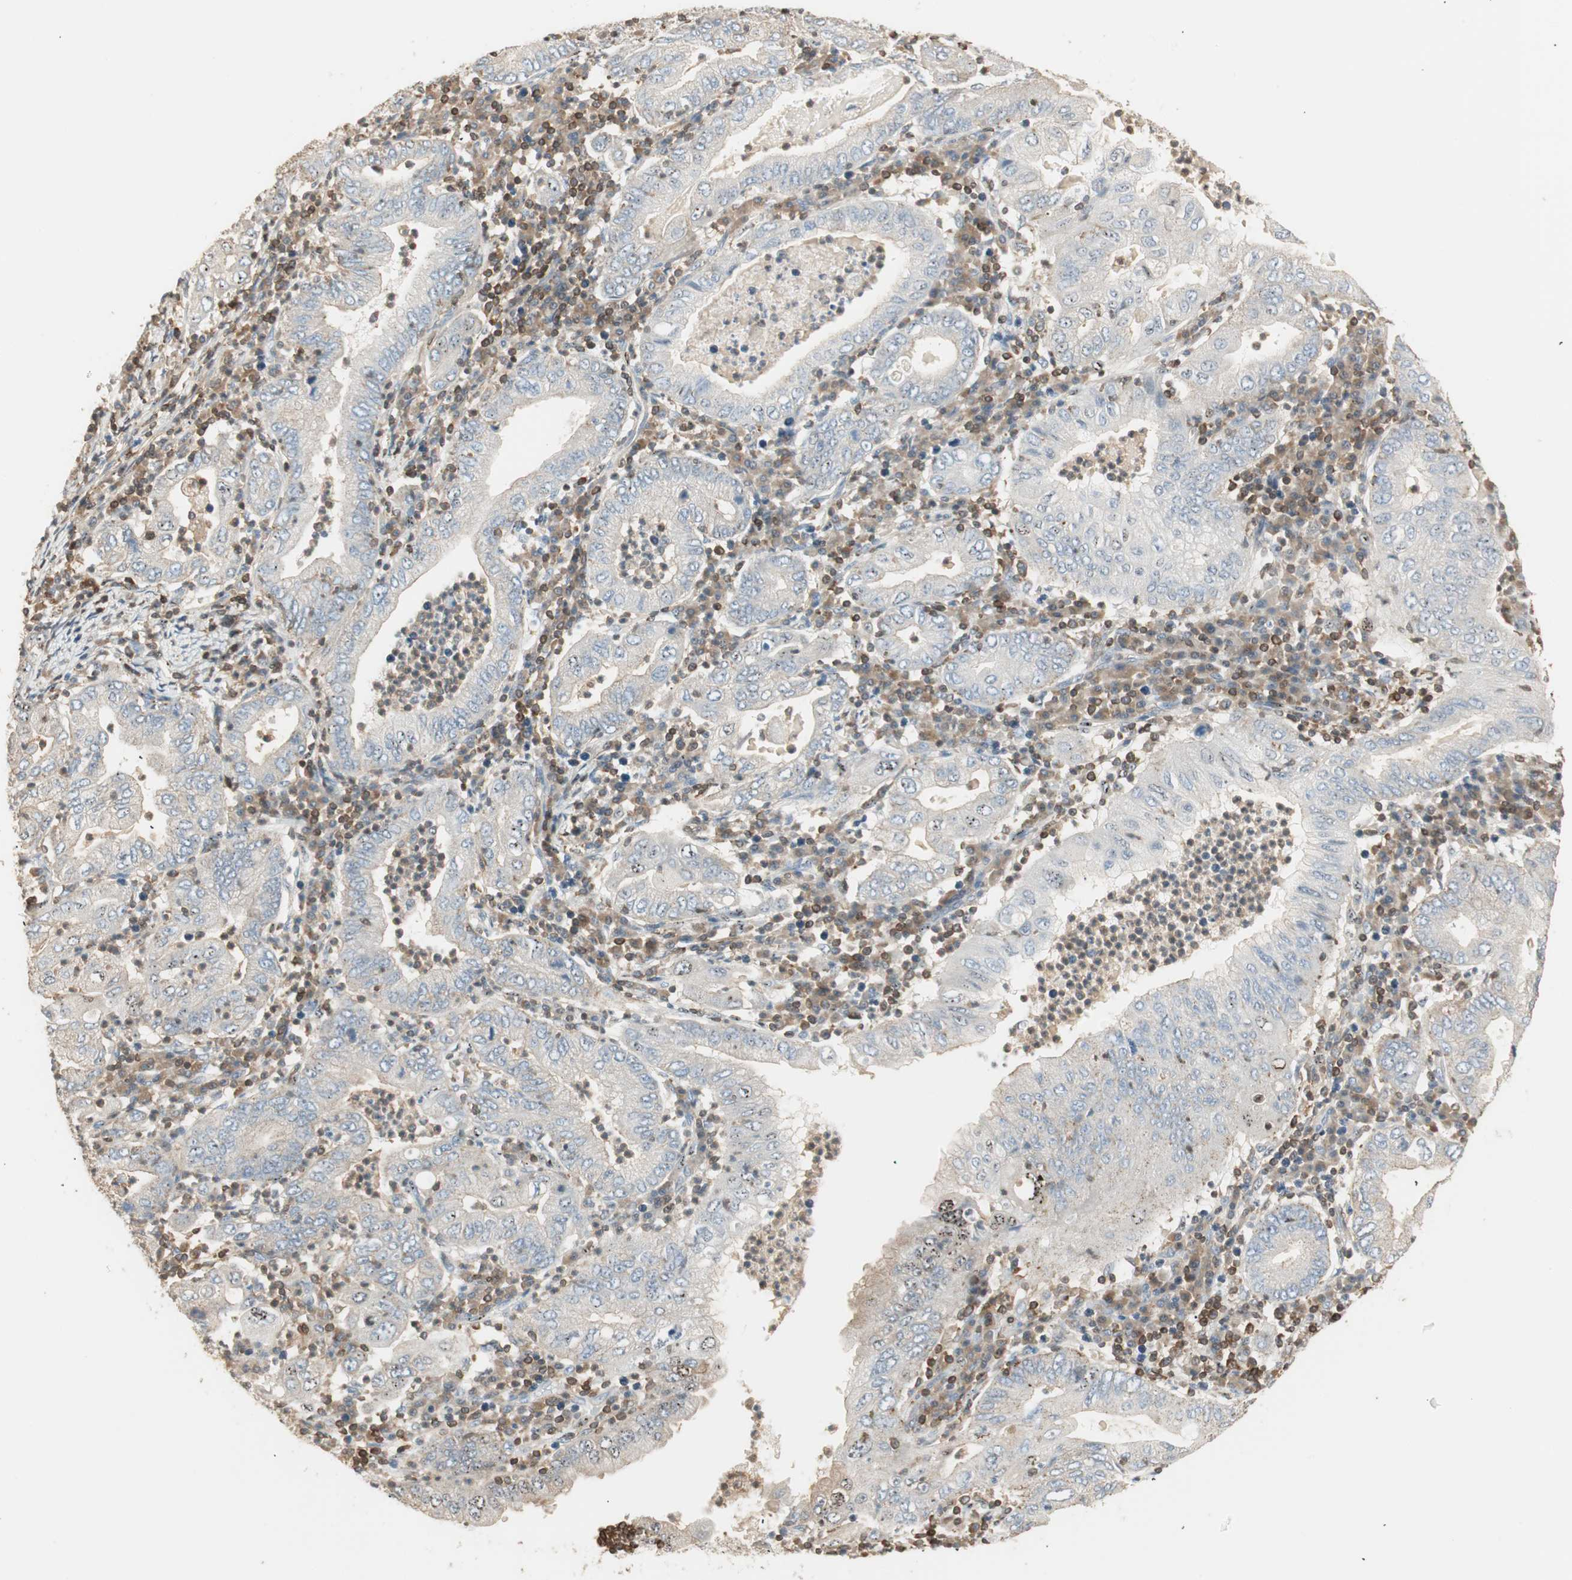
{"staining": {"intensity": "negative", "quantity": "none", "location": "none"}, "tissue": "stomach cancer", "cell_type": "Tumor cells", "image_type": "cancer", "snomed": [{"axis": "morphology", "description": "Normal tissue, NOS"}, {"axis": "morphology", "description": "Adenocarcinoma, NOS"}, {"axis": "topography", "description": "Esophagus"}, {"axis": "topography", "description": "Stomach, upper"}, {"axis": "topography", "description": "Peripheral nerve tissue"}], "caption": "DAB immunohistochemical staining of stomach adenocarcinoma exhibits no significant positivity in tumor cells.", "gene": "CRLF3", "patient": {"sex": "male", "age": 62}}